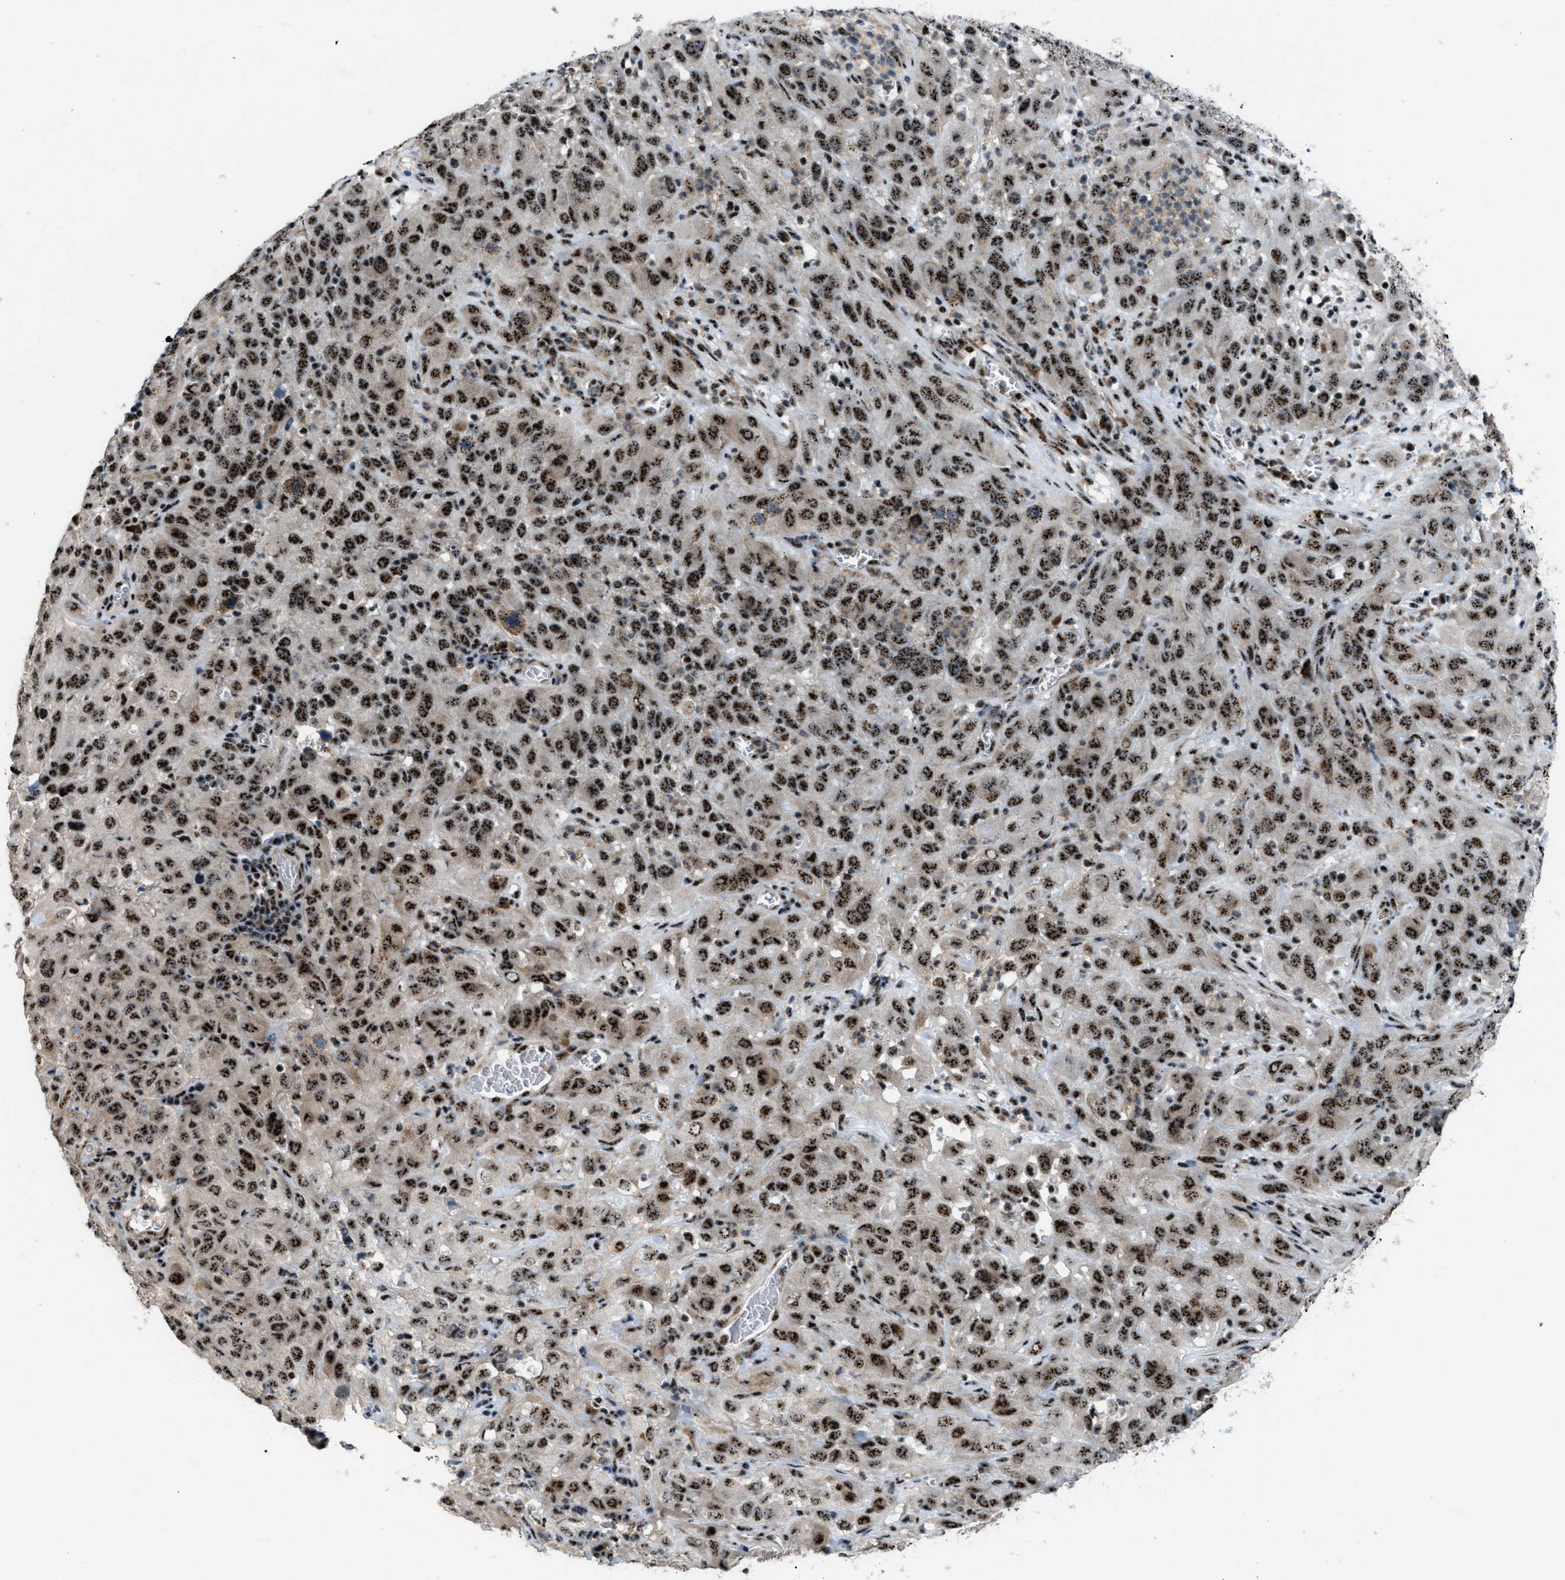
{"staining": {"intensity": "strong", "quantity": ">75%", "location": "nuclear"}, "tissue": "cervical cancer", "cell_type": "Tumor cells", "image_type": "cancer", "snomed": [{"axis": "morphology", "description": "Squamous cell carcinoma, NOS"}, {"axis": "topography", "description": "Cervix"}], "caption": "Immunohistochemical staining of human cervical cancer (squamous cell carcinoma) exhibits strong nuclear protein expression in approximately >75% of tumor cells.", "gene": "CDR2", "patient": {"sex": "female", "age": 32}}